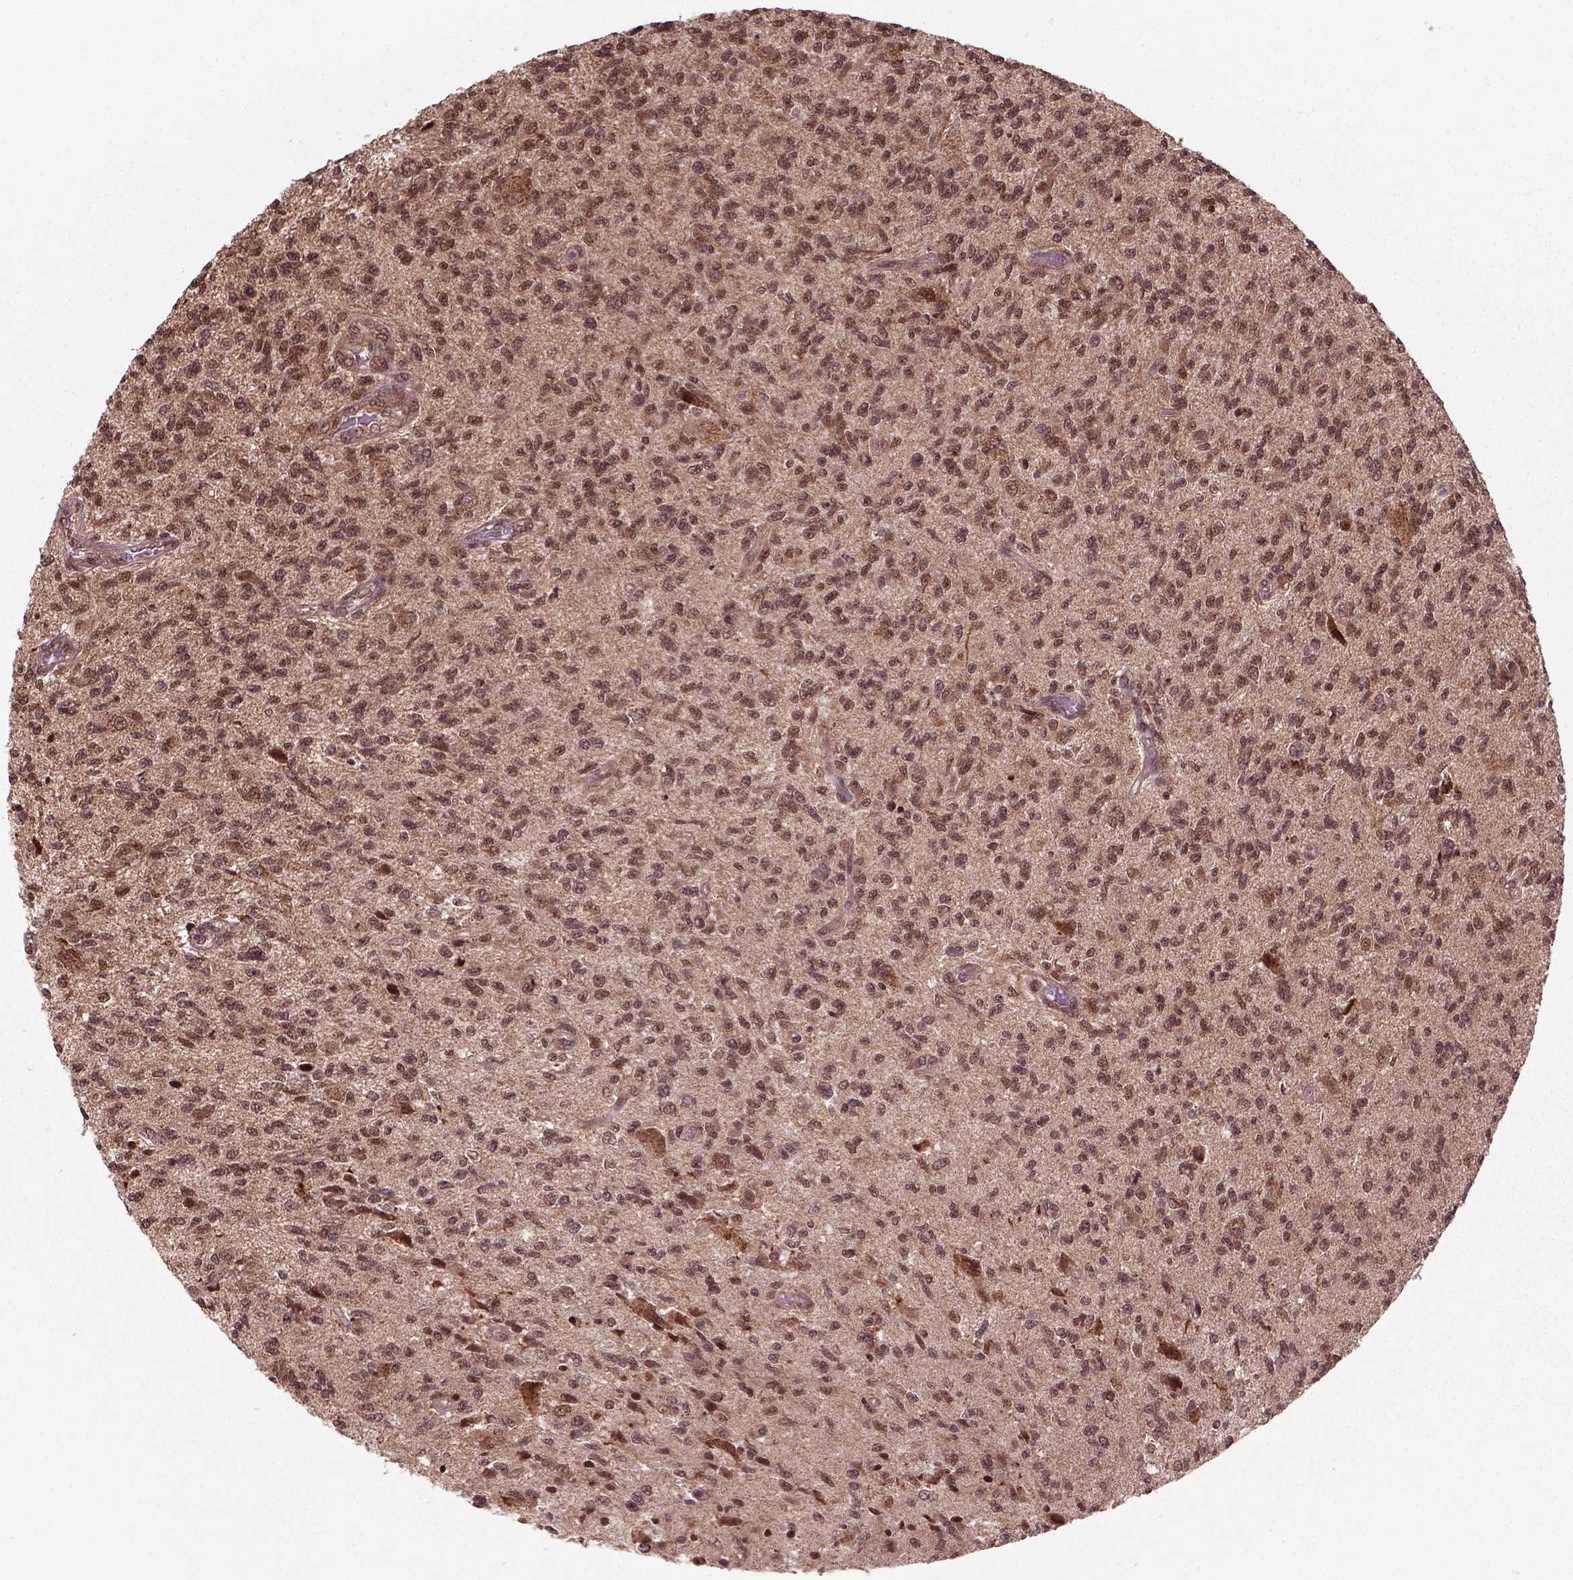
{"staining": {"intensity": "moderate", "quantity": ">75%", "location": "cytoplasmic/membranous,nuclear"}, "tissue": "glioma", "cell_type": "Tumor cells", "image_type": "cancer", "snomed": [{"axis": "morphology", "description": "Glioma, malignant, High grade"}, {"axis": "topography", "description": "Brain"}], "caption": "Immunohistochemical staining of glioma demonstrates moderate cytoplasmic/membranous and nuclear protein expression in about >75% of tumor cells.", "gene": "NUDT9", "patient": {"sex": "male", "age": 56}}